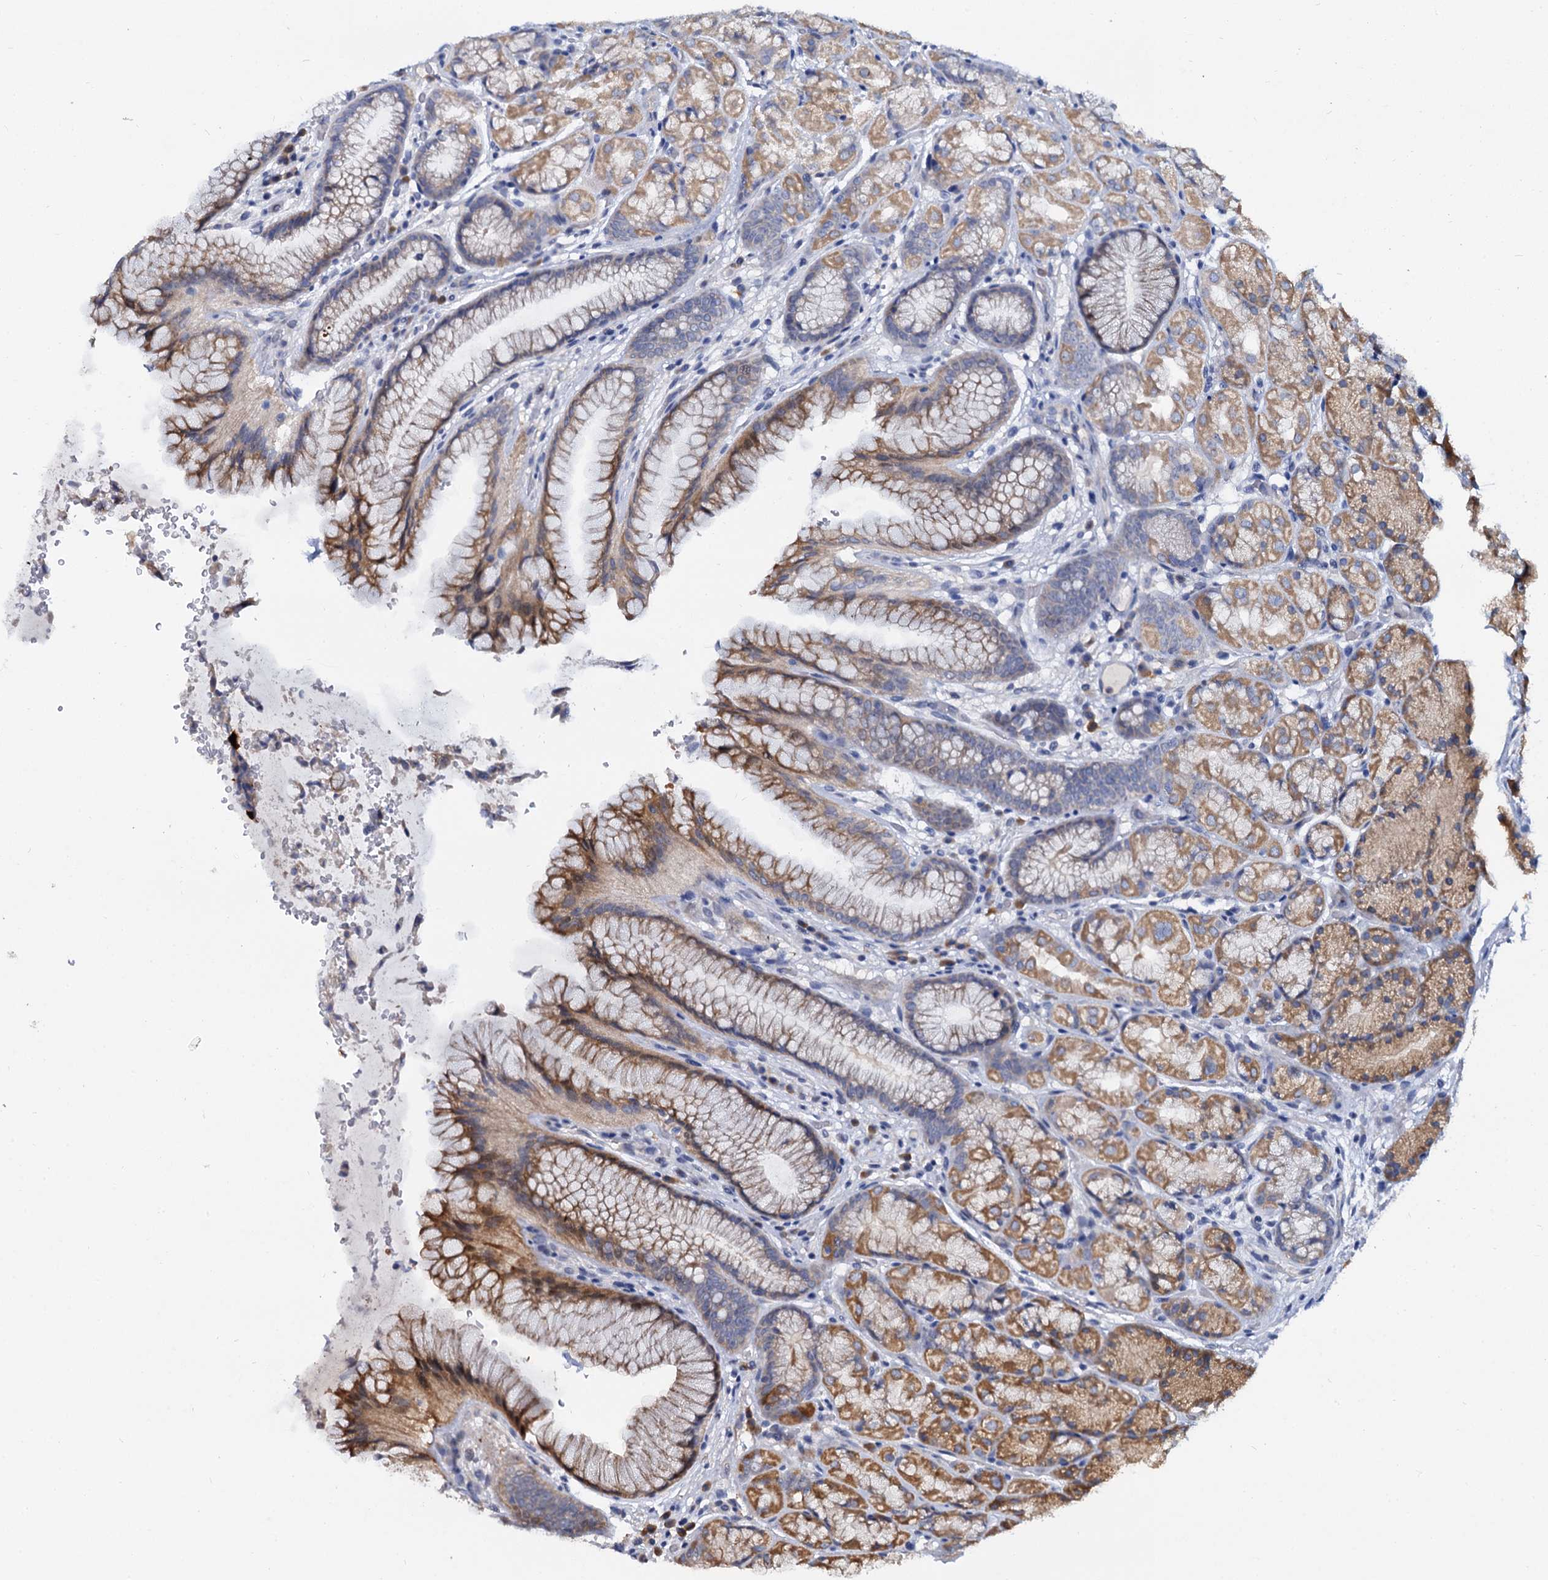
{"staining": {"intensity": "moderate", "quantity": "25%-75%", "location": "cytoplasmic/membranous"}, "tissue": "stomach", "cell_type": "Glandular cells", "image_type": "normal", "snomed": [{"axis": "morphology", "description": "Normal tissue, NOS"}, {"axis": "topography", "description": "Stomach"}], "caption": "Immunohistochemistry (IHC) image of benign human stomach stained for a protein (brown), which exhibits medium levels of moderate cytoplasmic/membranous positivity in about 25%-75% of glandular cells.", "gene": "WWC3", "patient": {"sex": "male", "age": 63}}